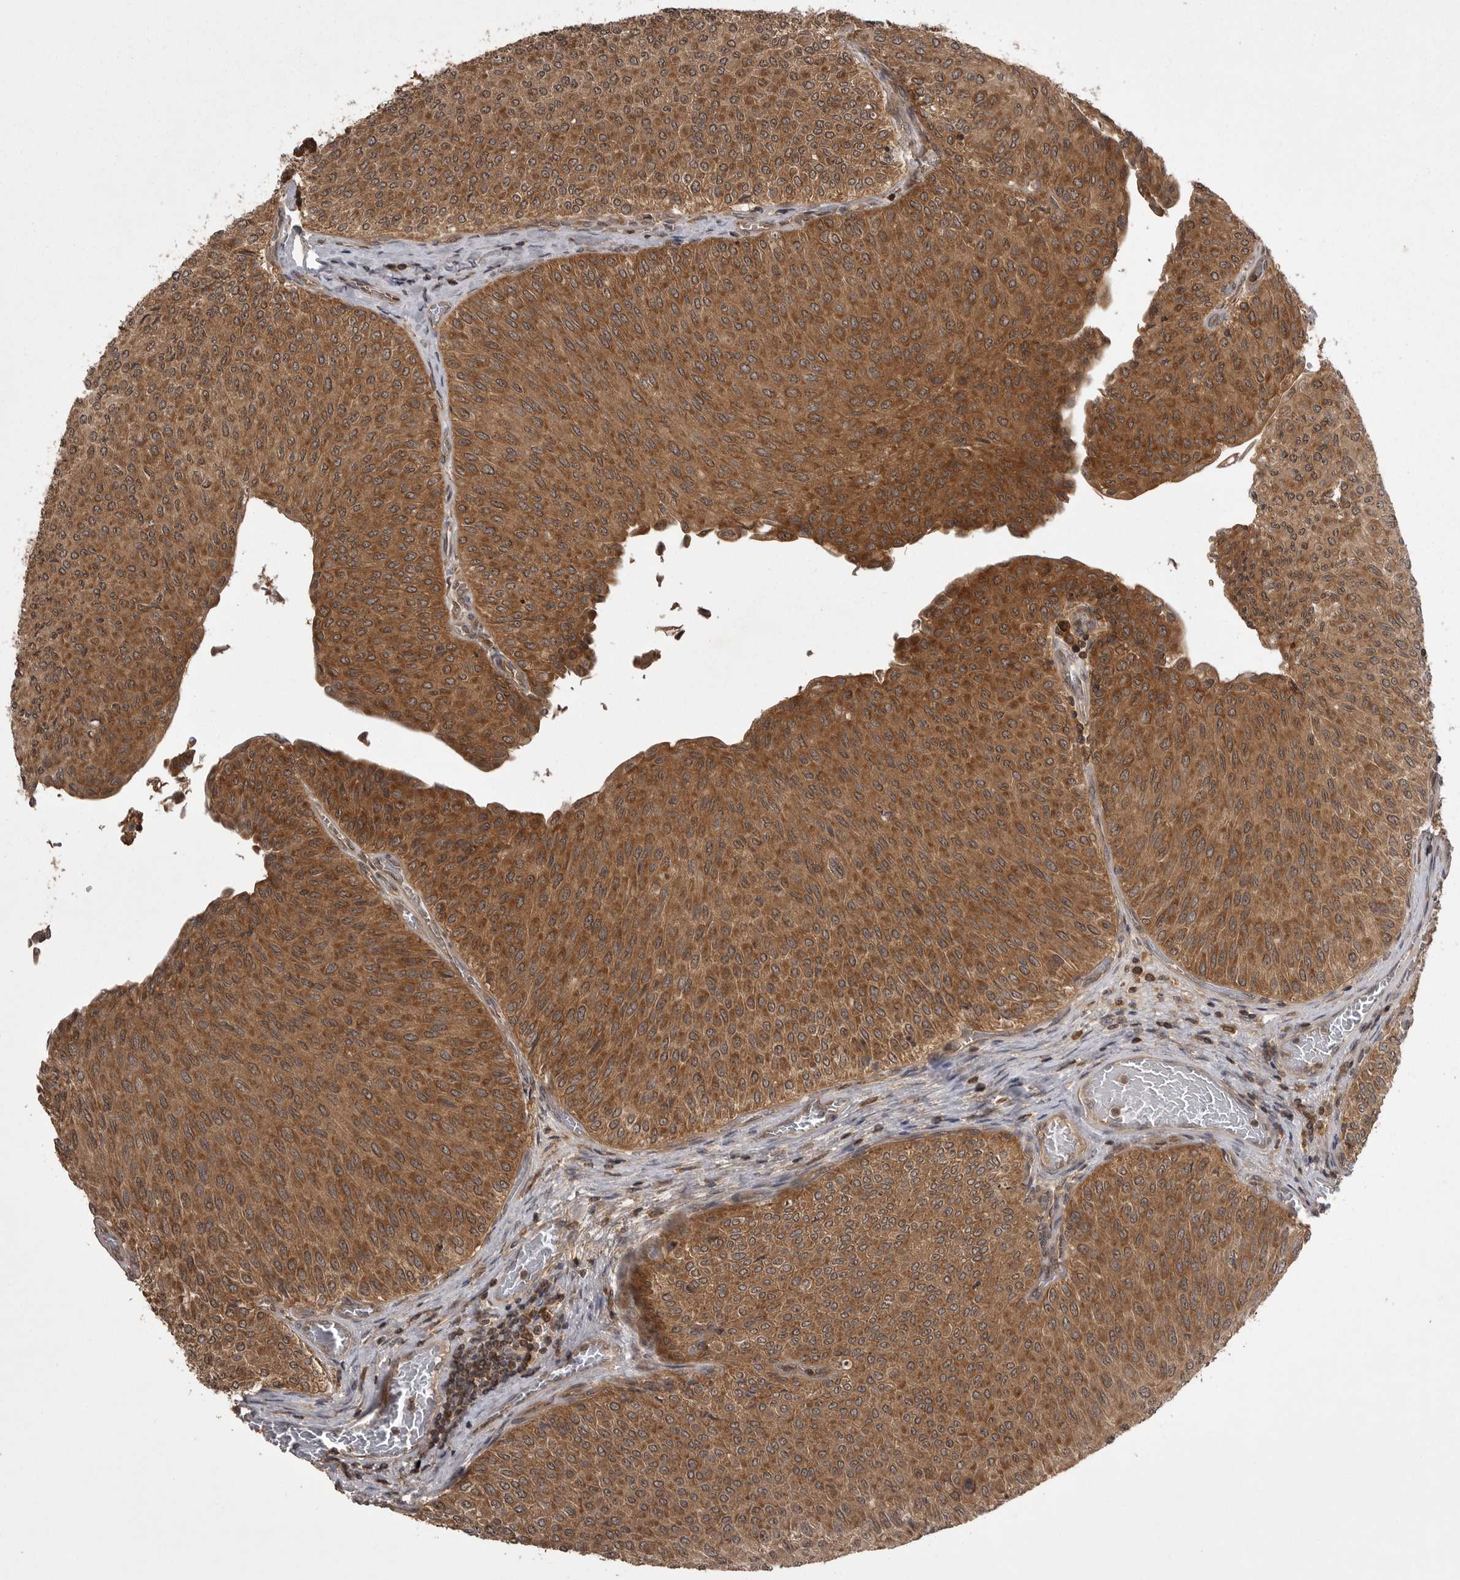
{"staining": {"intensity": "moderate", "quantity": ">75%", "location": "cytoplasmic/membranous"}, "tissue": "urothelial cancer", "cell_type": "Tumor cells", "image_type": "cancer", "snomed": [{"axis": "morphology", "description": "Urothelial carcinoma, Low grade"}, {"axis": "topography", "description": "Urinary bladder"}], "caption": "Tumor cells demonstrate medium levels of moderate cytoplasmic/membranous staining in about >75% of cells in human low-grade urothelial carcinoma. The staining was performed using DAB, with brown indicating positive protein expression. Nuclei are stained blue with hematoxylin.", "gene": "STK24", "patient": {"sex": "male", "age": 78}}